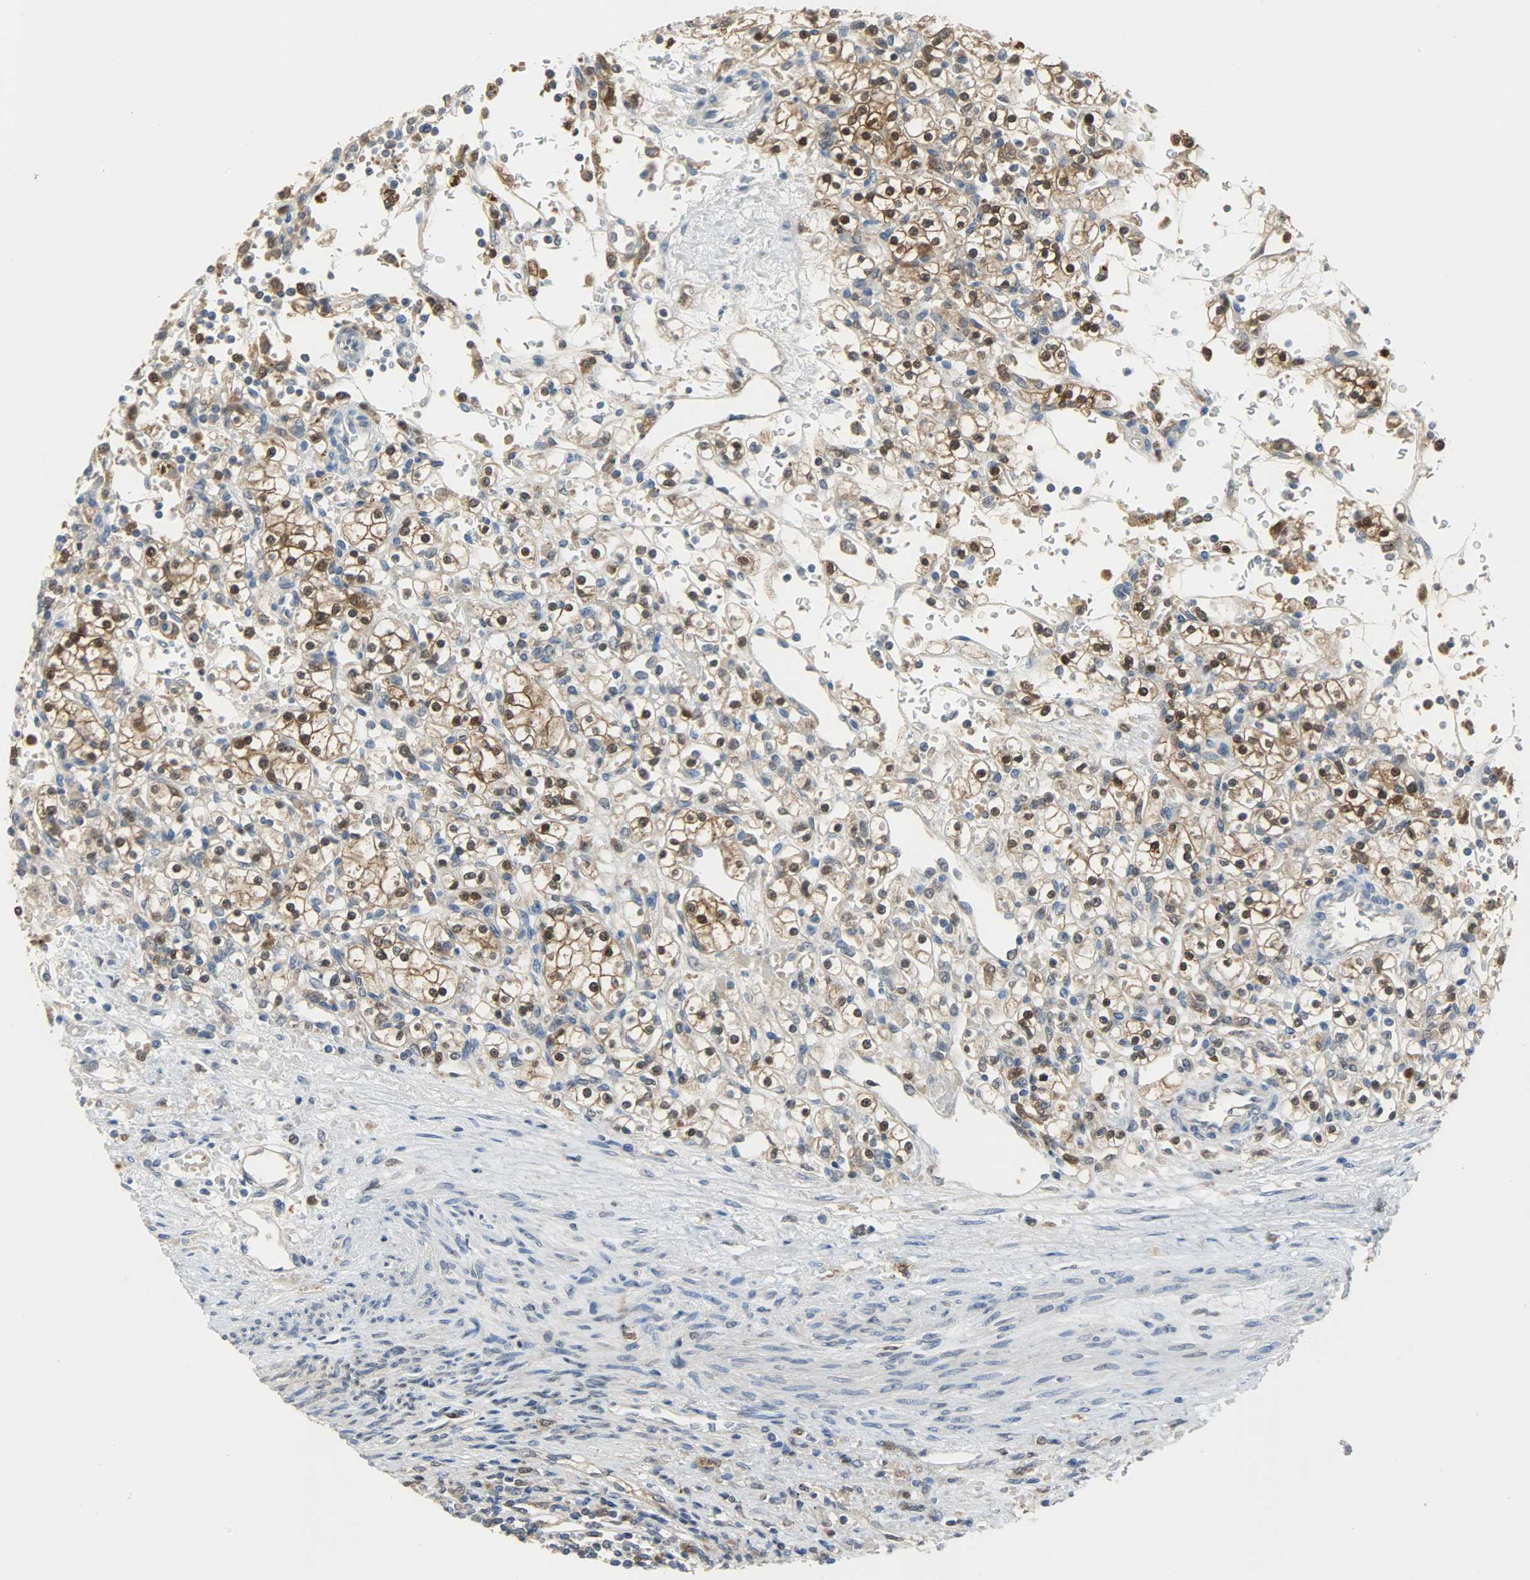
{"staining": {"intensity": "strong", "quantity": ">75%", "location": "cytoplasmic/membranous,nuclear"}, "tissue": "renal cancer", "cell_type": "Tumor cells", "image_type": "cancer", "snomed": [{"axis": "morphology", "description": "Normal tissue, NOS"}, {"axis": "morphology", "description": "Adenocarcinoma, NOS"}, {"axis": "topography", "description": "Kidney"}], "caption": "Renal cancer (adenocarcinoma) stained for a protein (brown) shows strong cytoplasmic/membranous and nuclear positive positivity in about >75% of tumor cells.", "gene": "EIF4EBP1", "patient": {"sex": "female", "age": 55}}